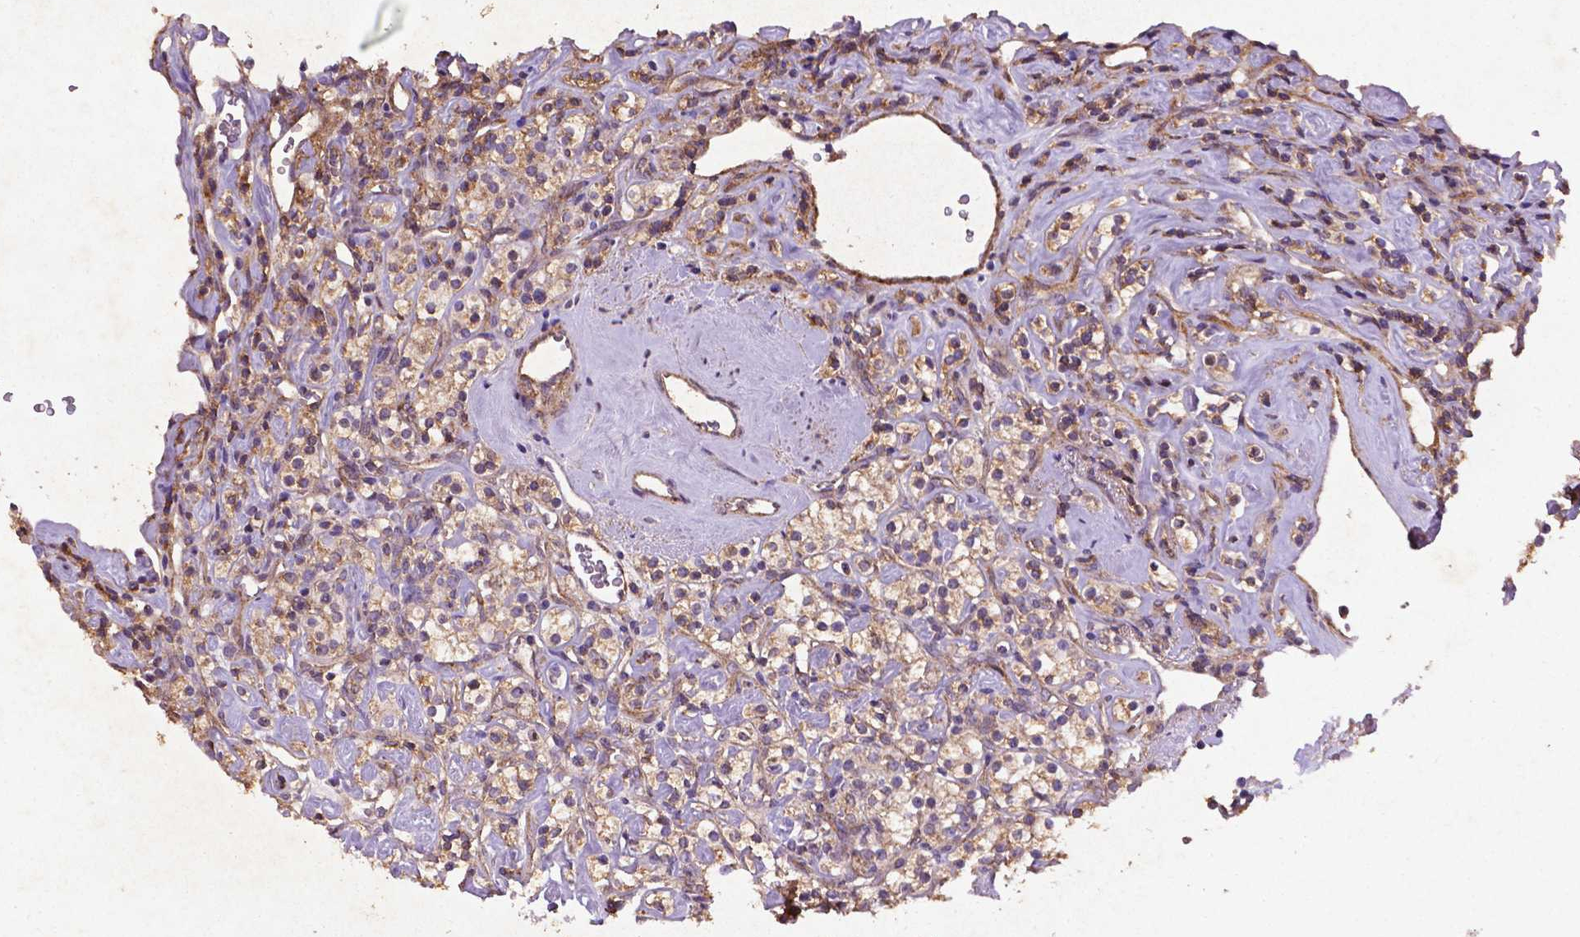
{"staining": {"intensity": "weak", "quantity": ">75%", "location": "cytoplasmic/membranous"}, "tissue": "renal cancer", "cell_type": "Tumor cells", "image_type": "cancer", "snomed": [{"axis": "morphology", "description": "Adenocarcinoma, NOS"}, {"axis": "topography", "description": "Kidney"}], "caption": "Renal cancer stained with a protein marker reveals weak staining in tumor cells.", "gene": "RRAS", "patient": {"sex": "male", "age": 77}}